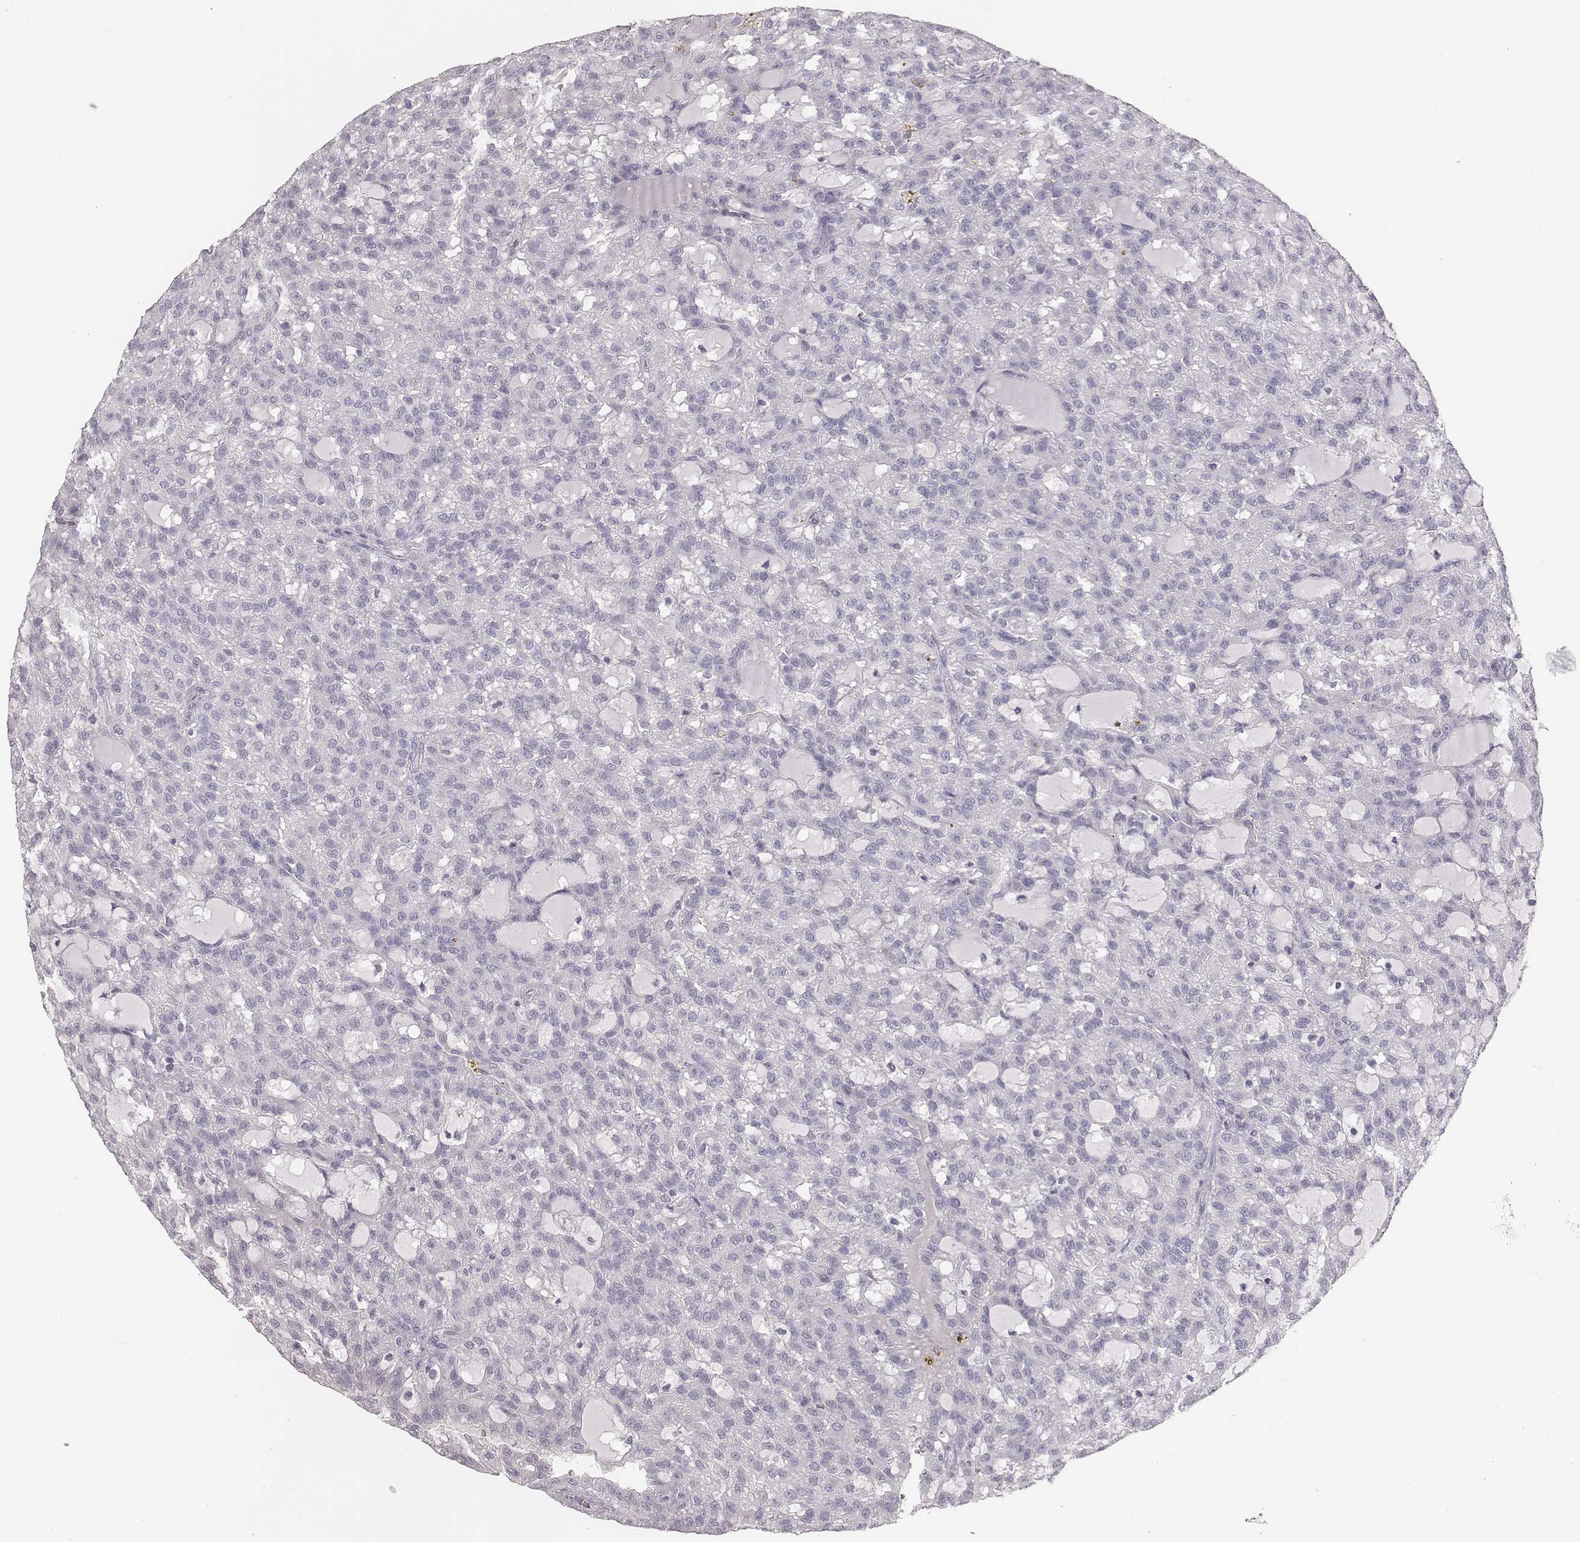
{"staining": {"intensity": "negative", "quantity": "none", "location": "none"}, "tissue": "renal cancer", "cell_type": "Tumor cells", "image_type": "cancer", "snomed": [{"axis": "morphology", "description": "Adenocarcinoma, NOS"}, {"axis": "topography", "description": "Kidney"}], "caption": "The immunohistochemistry image has no significant expression in tumor cells of renal adenocarcinoma tissue.", "gene": "MYH6", "patient": {"sex": "male", "age": 63}}